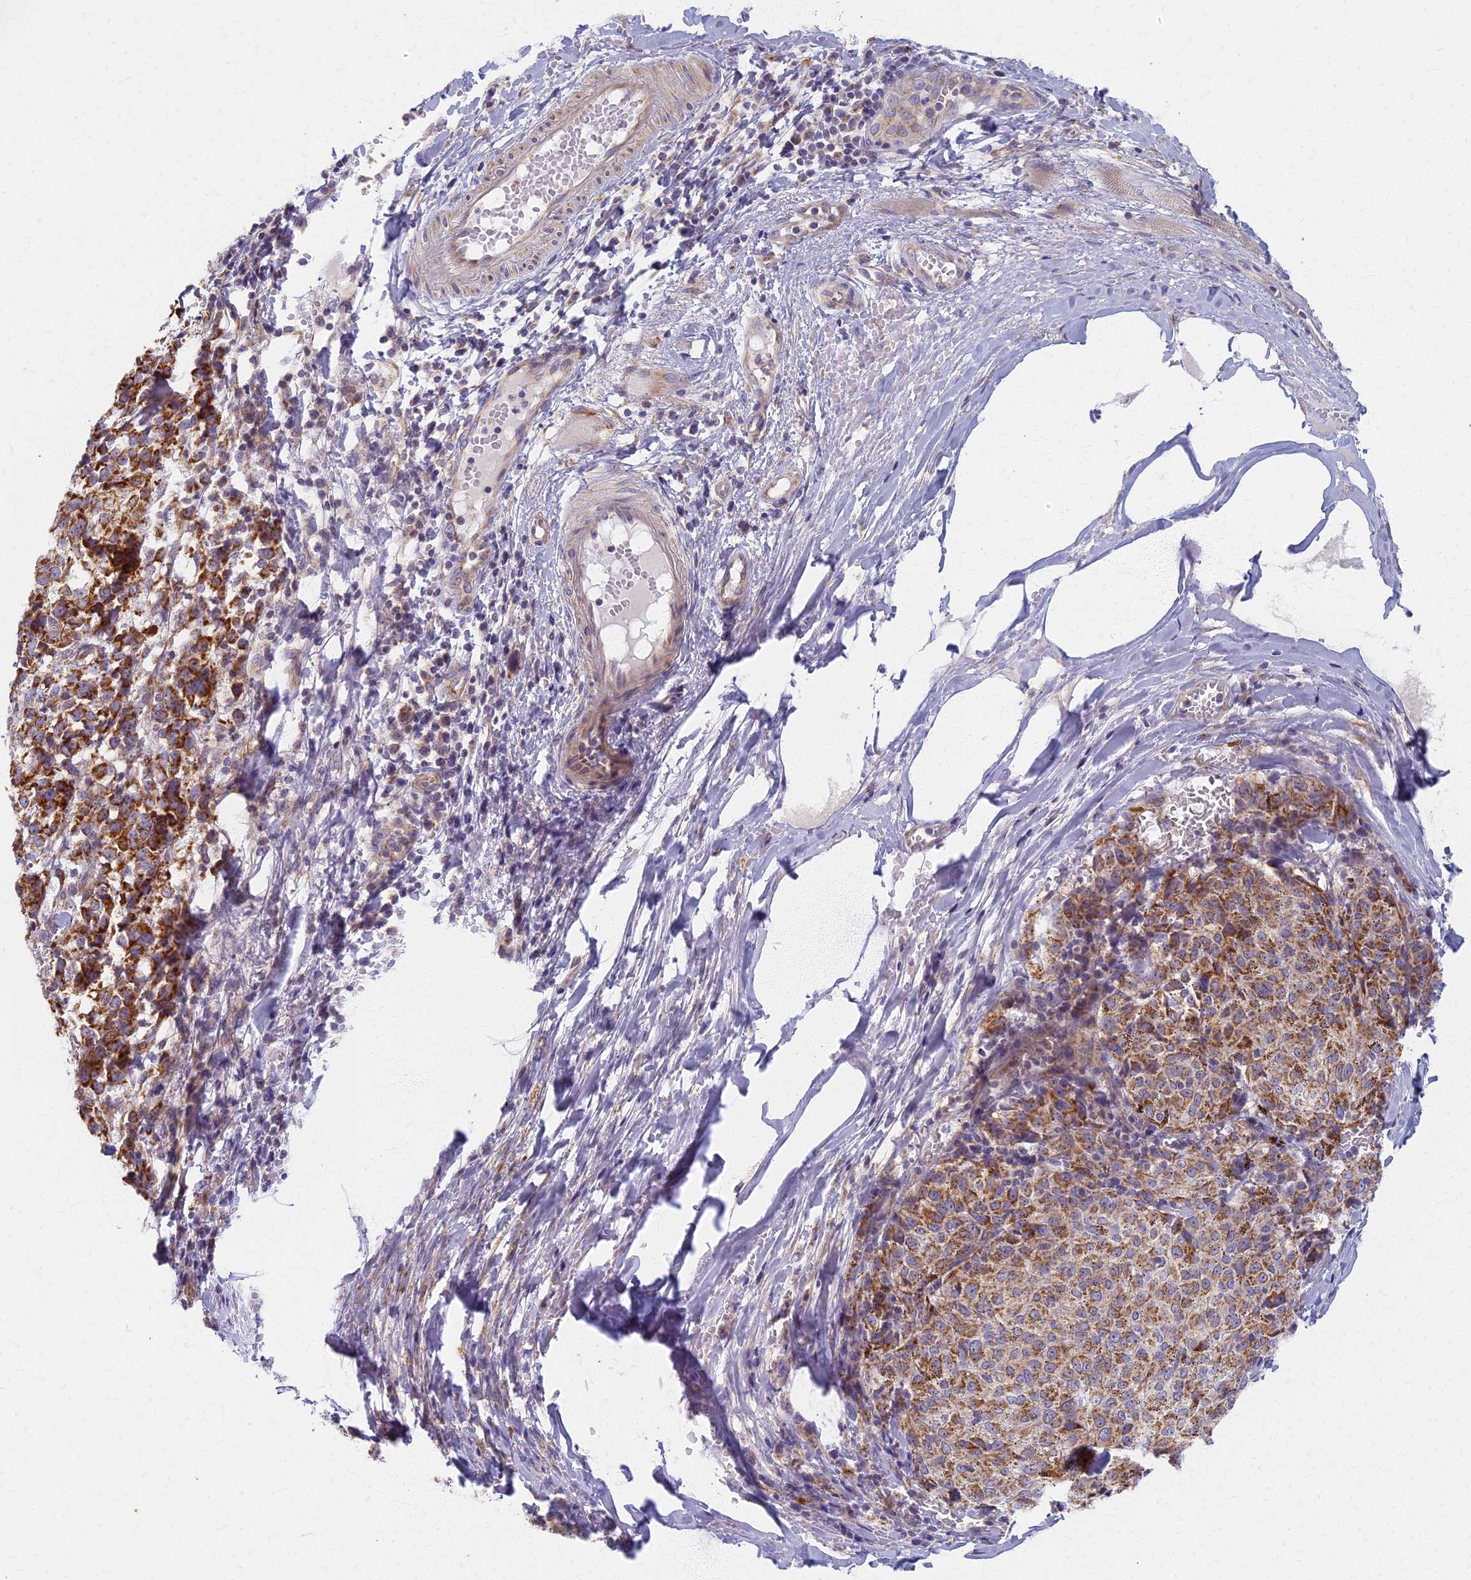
{"staining": {"intensity": "moderate", "quantity": ">75%", "location": "cytoplasmic/membranous"}, "tissue": "melanoma", "cell_type": "Tumor cells", "image_type": "cancer", "snomed": [{"axis": "morphology", "description": "Malignant melanoma, NOS"}, {"axis": "topography", "description": "Skin"}], "caption": "High-power microscopy captured an IHC photomicrograph of malignant melanoma, revealing moderate cytoplasmic/membranous expression in approximately >75% of tumor cells. Using DAB (brown) and hematoxylin (blue) stains, captured at high magnification using brightfield microscopy.", "gene": "MRPS25", "patient": {"sex": "female", "age": 72}}